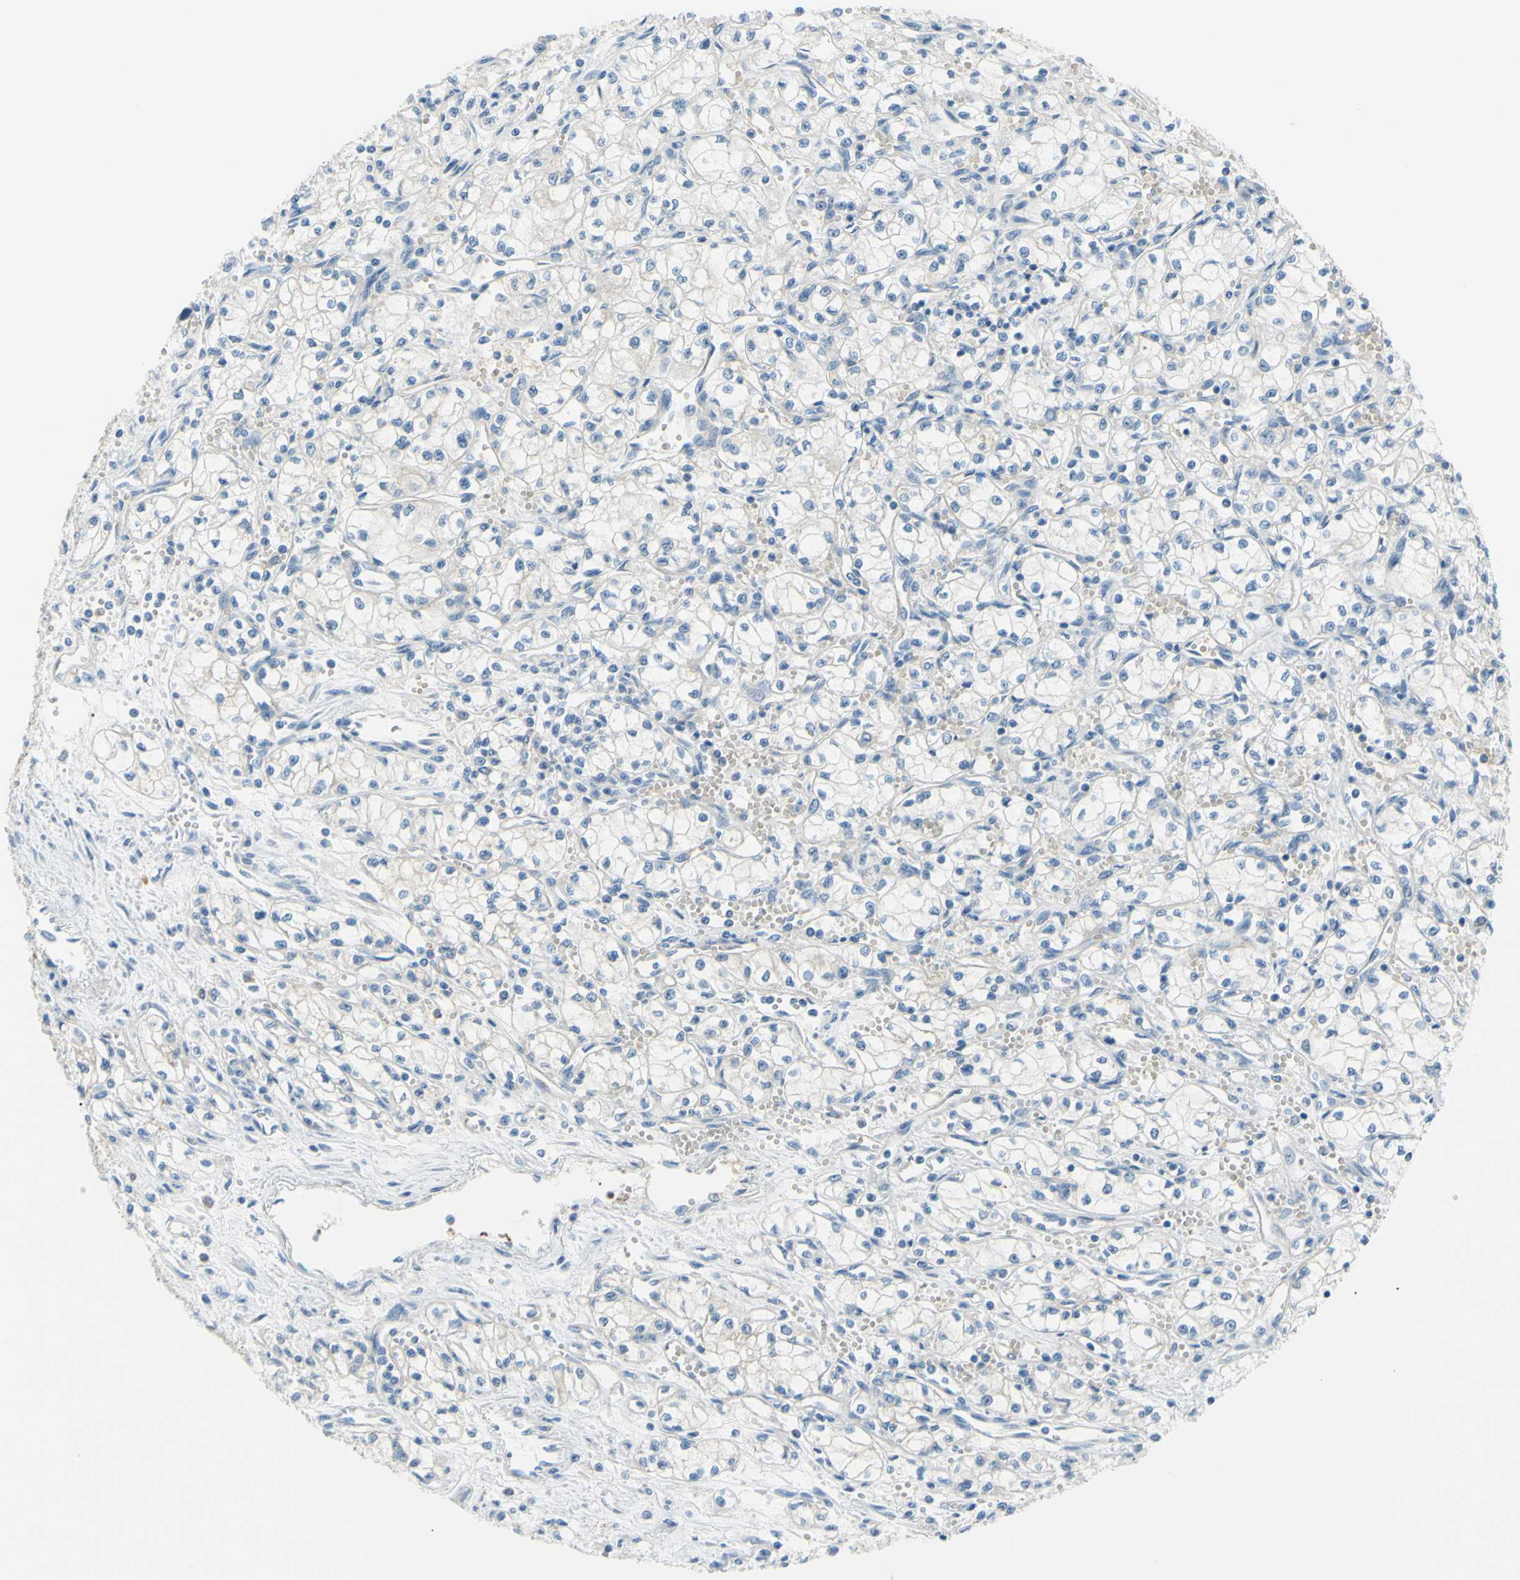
{"staining": {"intensity": "negative", "quantity": "none", "location": "none"}, "tissue": "renal cancer", "cell_type": "Tumor cells", "image_type": "cancer", "snomed": [{"axis": "morphology", "description": "Normal tissue, NOS"}, {"axis": "morphology", "description": "Adenocarcinoma, NOS"}, {"axis": "topography", "description": "Kidney"}], "caption": "Immunohistochemistry (IHC) micrograph of human adenocarcinoma (renal) stained for a protein (brown), which exhibits no positivity in tumor cells.", "gene": "FRMD4B", "patient": {"sex": "male", "age": 59}}